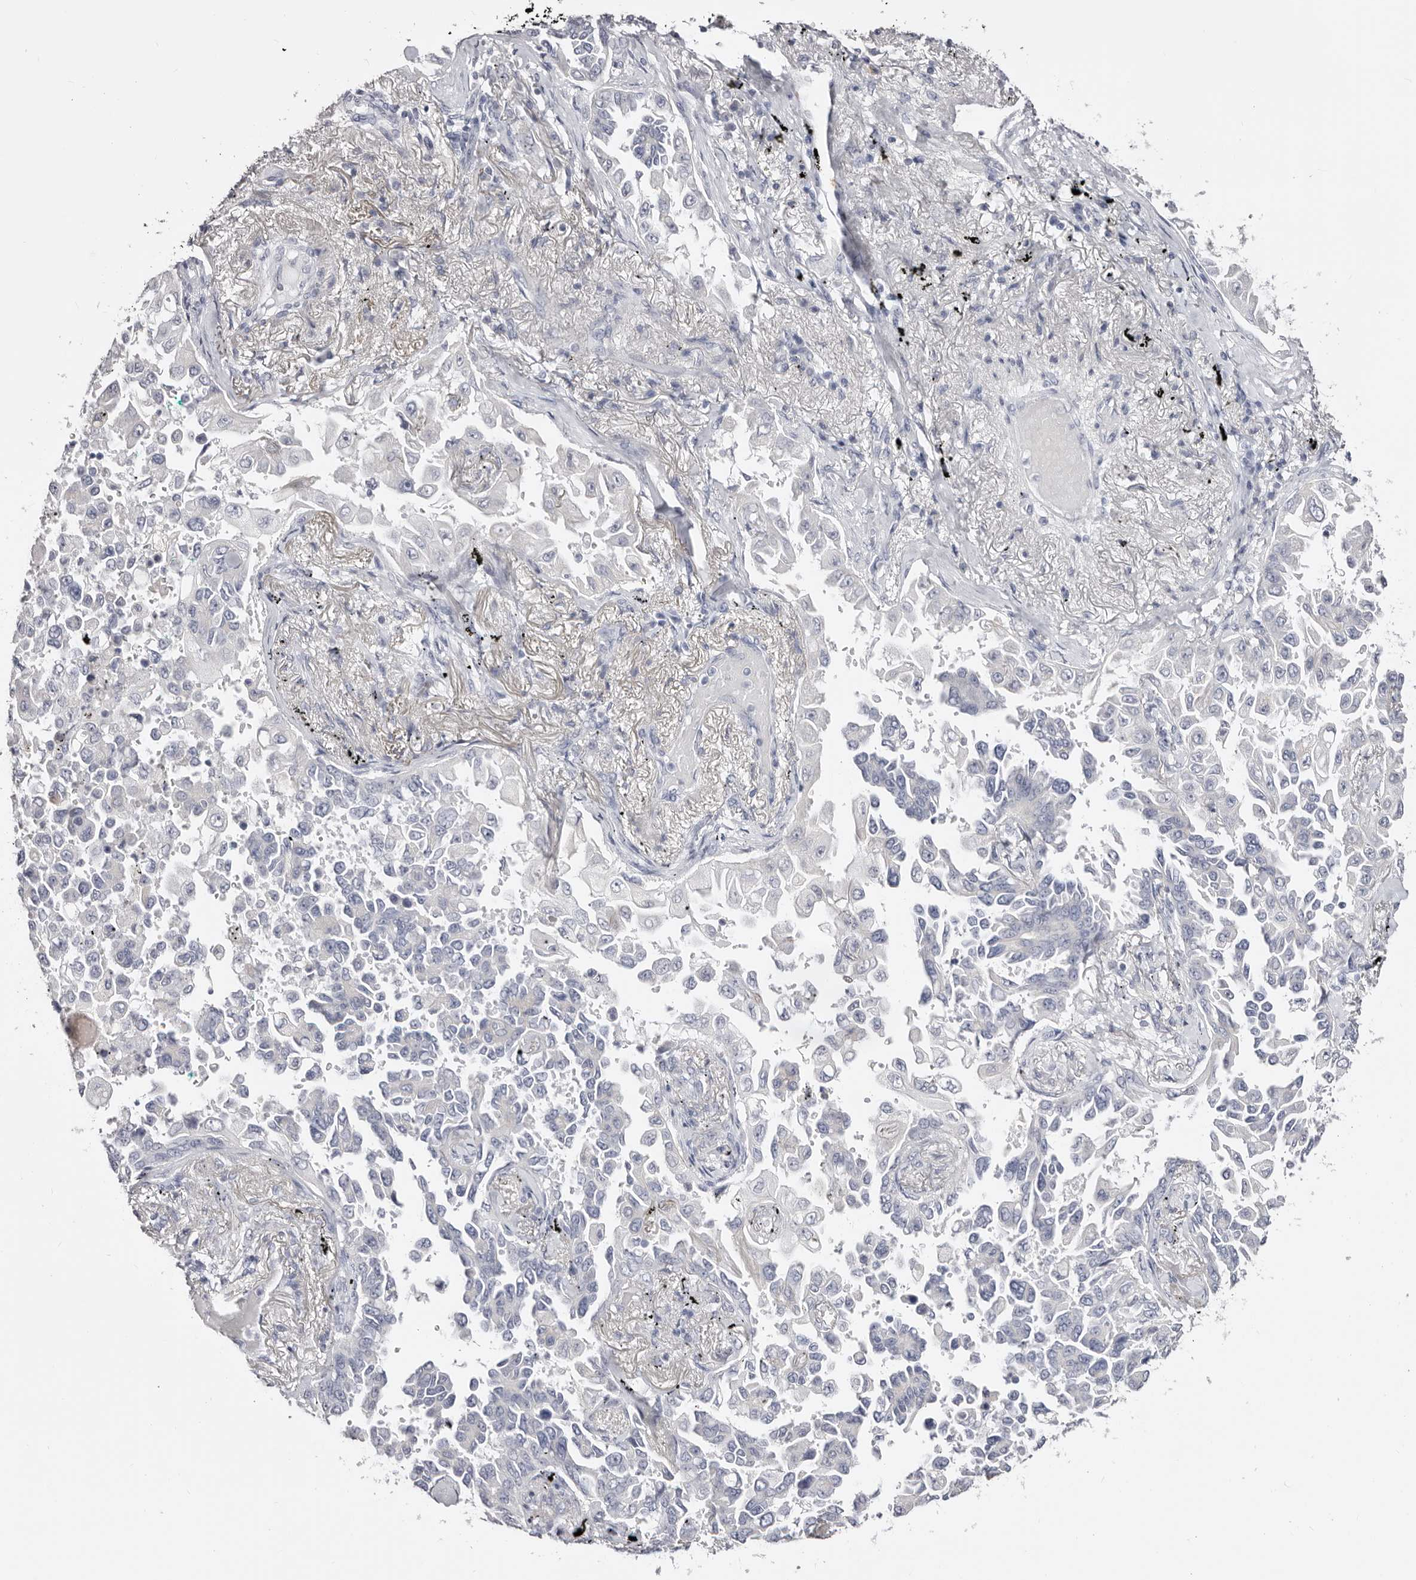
{"staining": {"intensity": "negative", "quantity": "none", "location": "none"}, "tissue": "lung cancer", "cell_type": "Tumor cells", "image_type": "cancer", "snomed": [{"axis": "morphology", "description": "Adenocarcinoma, NOS"}, {"axis": "topography", "description": "Lung"}], "caption": "Immunohistochemistry (IHC) photomicrograph of neoplastic tissue: human lung cancer (adenocarcinoma) stained with DAB displays no significant protein positivity in tumor cells.", "gene": "AKNAD1", "patient": {"sex": "female", "age": 67}}